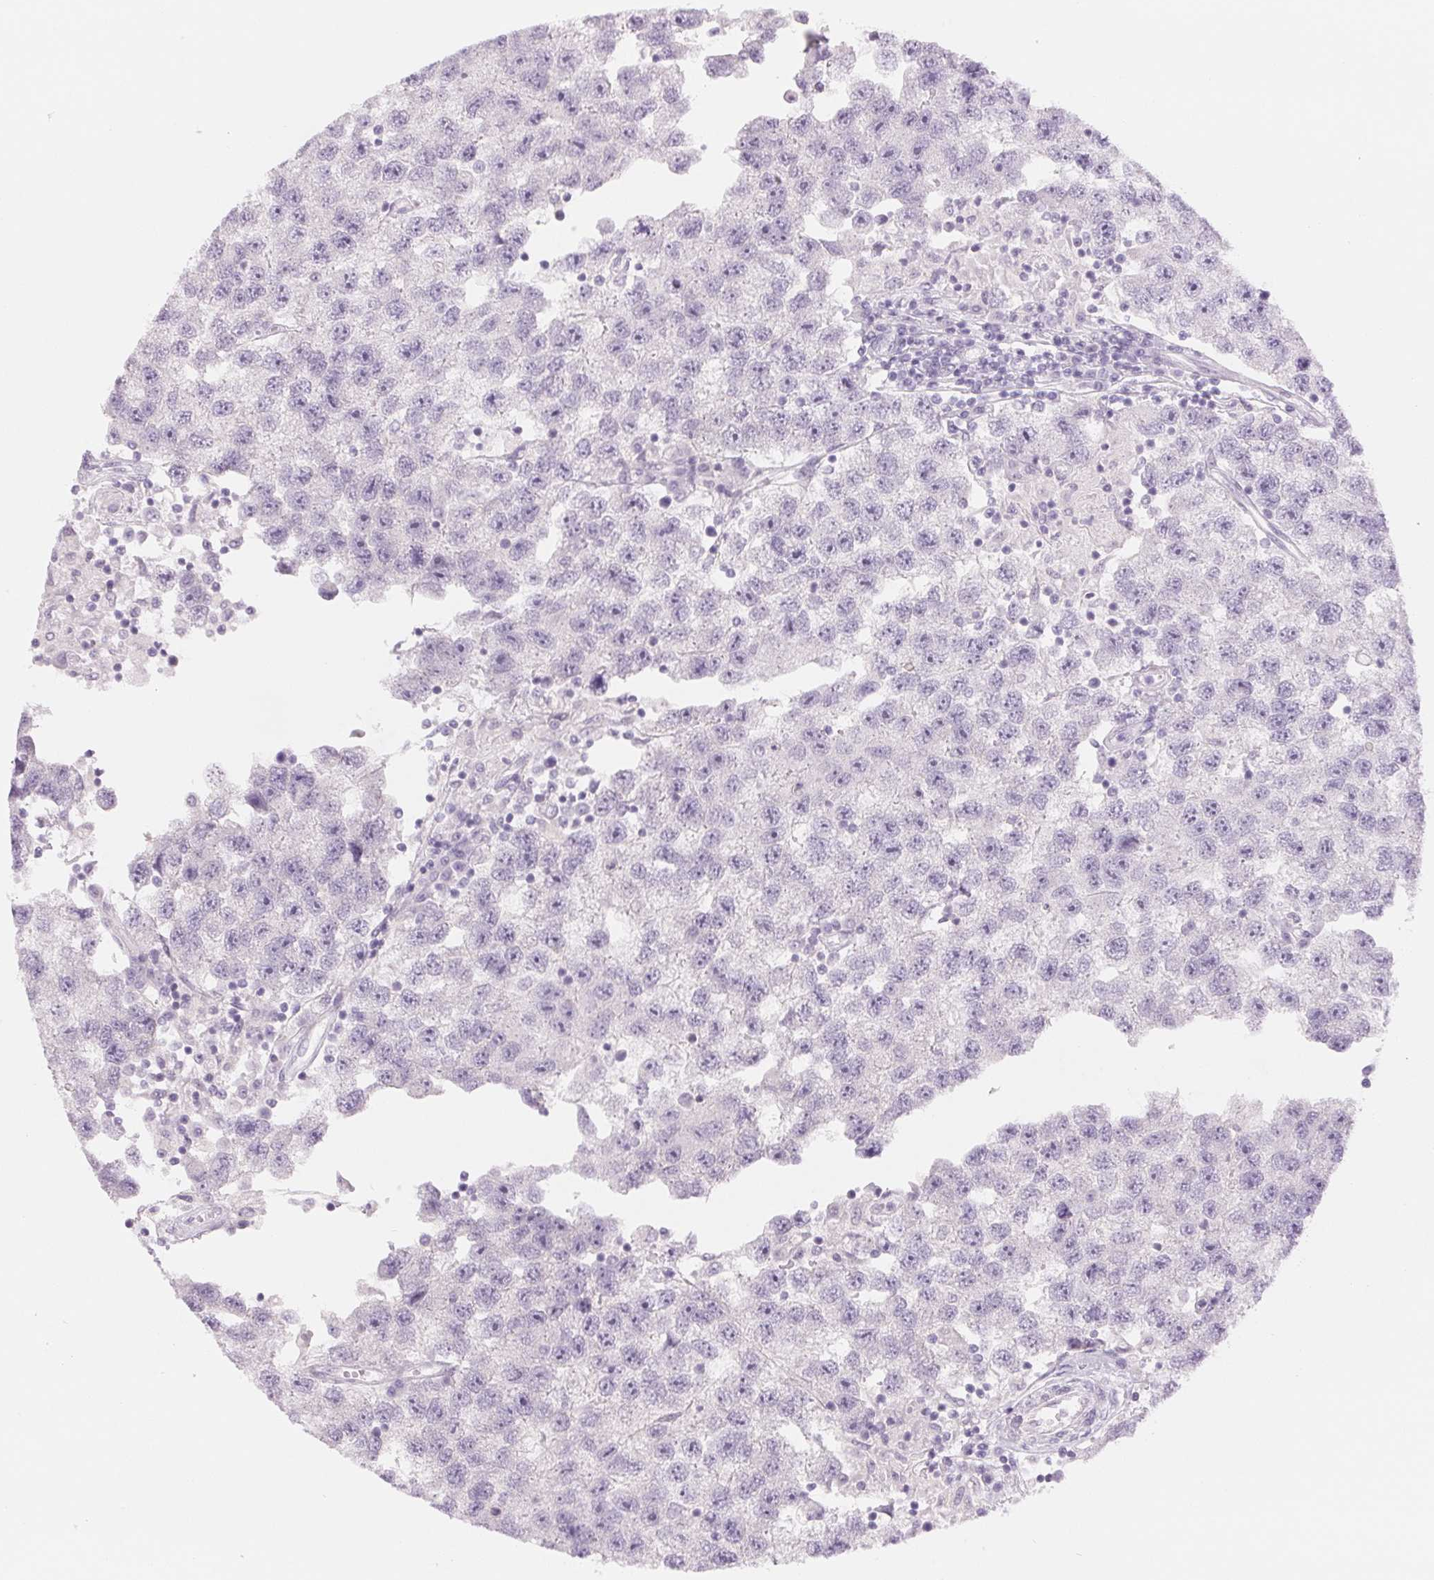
{"staining": {"intensity": "negative", "quantity": "none", "location": "none"}, "tissue": "testis cancer", "cell_type": "Tumor cells", "image_type": "cancer", "snomed": [{"axis": "morphology", "description": "Seminoma, NOS"}, {"axis": "topography", "description": "Testis"}], "caption": "IHC of testis cancer demonstrates no expression in tumor cells. (DAB (3,3'-diaminobenzidine) immunohistochemistry (IHC) visualized using brightfield microscopy, high magnification).", "gene": "CCDC168", "patient": {"sex": "male", "age": 26}}